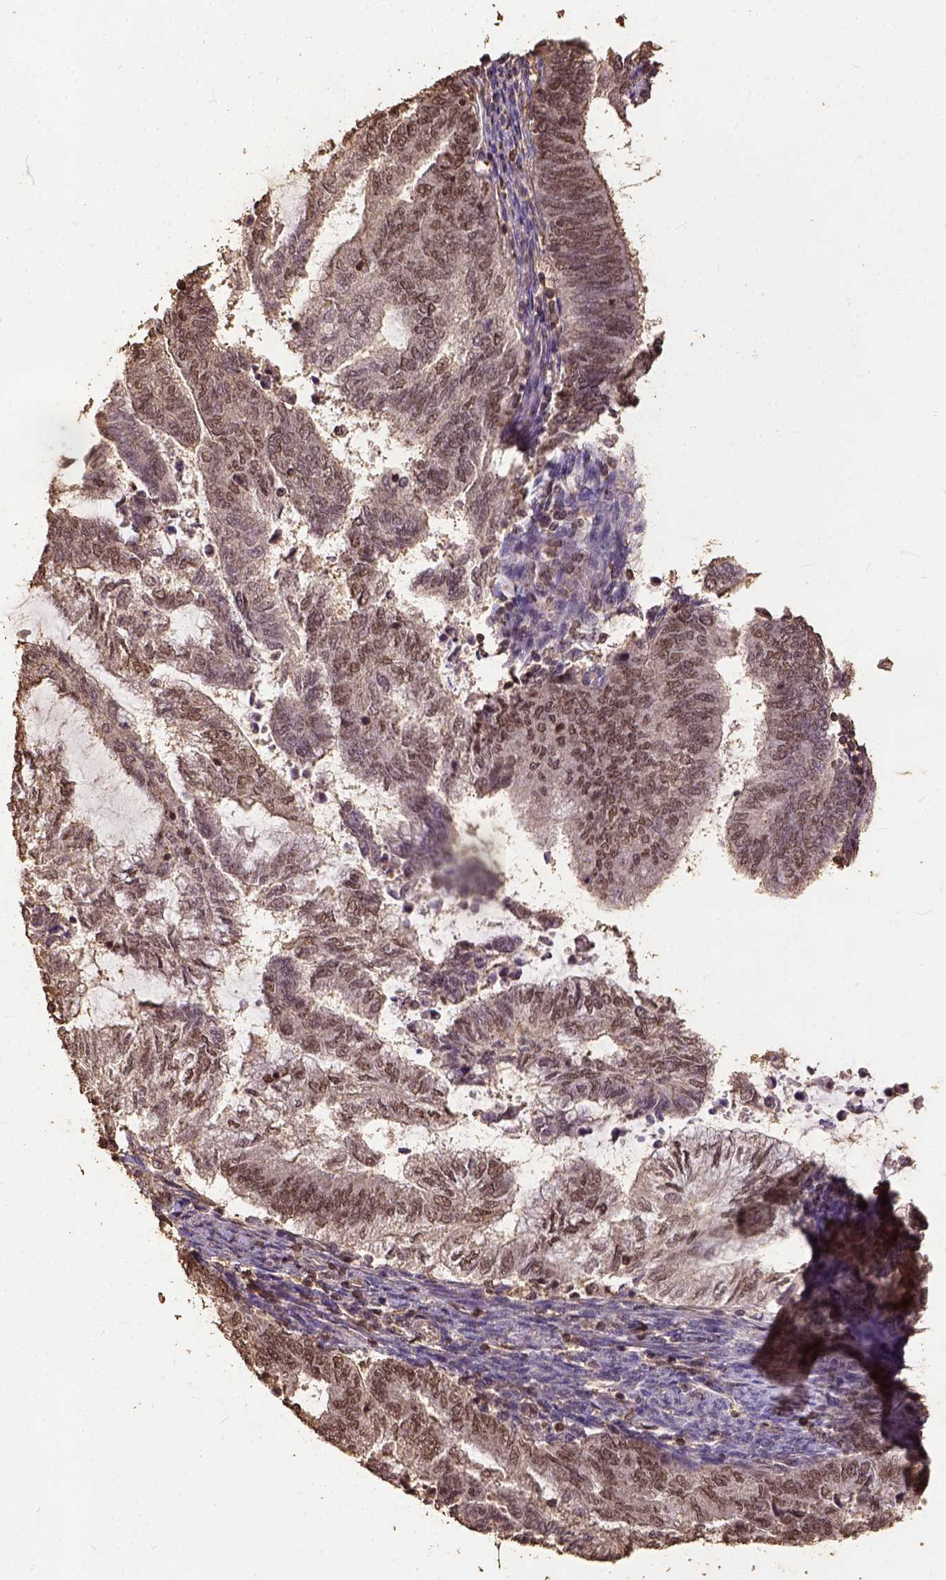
{"staining": {"intensity": "weak", "quantity": "25%-75%", "location": "nuclear"}, "tissue": "endometrial cancer", "cell_type": "Tumor cells", "image_type": "cancer", "snomed": [{"axis": "morphology", "description": "Adenocarcinoma, NOS"}, {"axis": "topography", "description": "Endometrium"}], "caption": "IHC histopathology image of adenocarcinoma (endometrial) stained for a protein (brown), which exhibits low levels of weak nuclear staining in approximately 25%-75% of tumor cells.", "gene": "NACC1", "patient": {"sex": "female", "age": 65}}